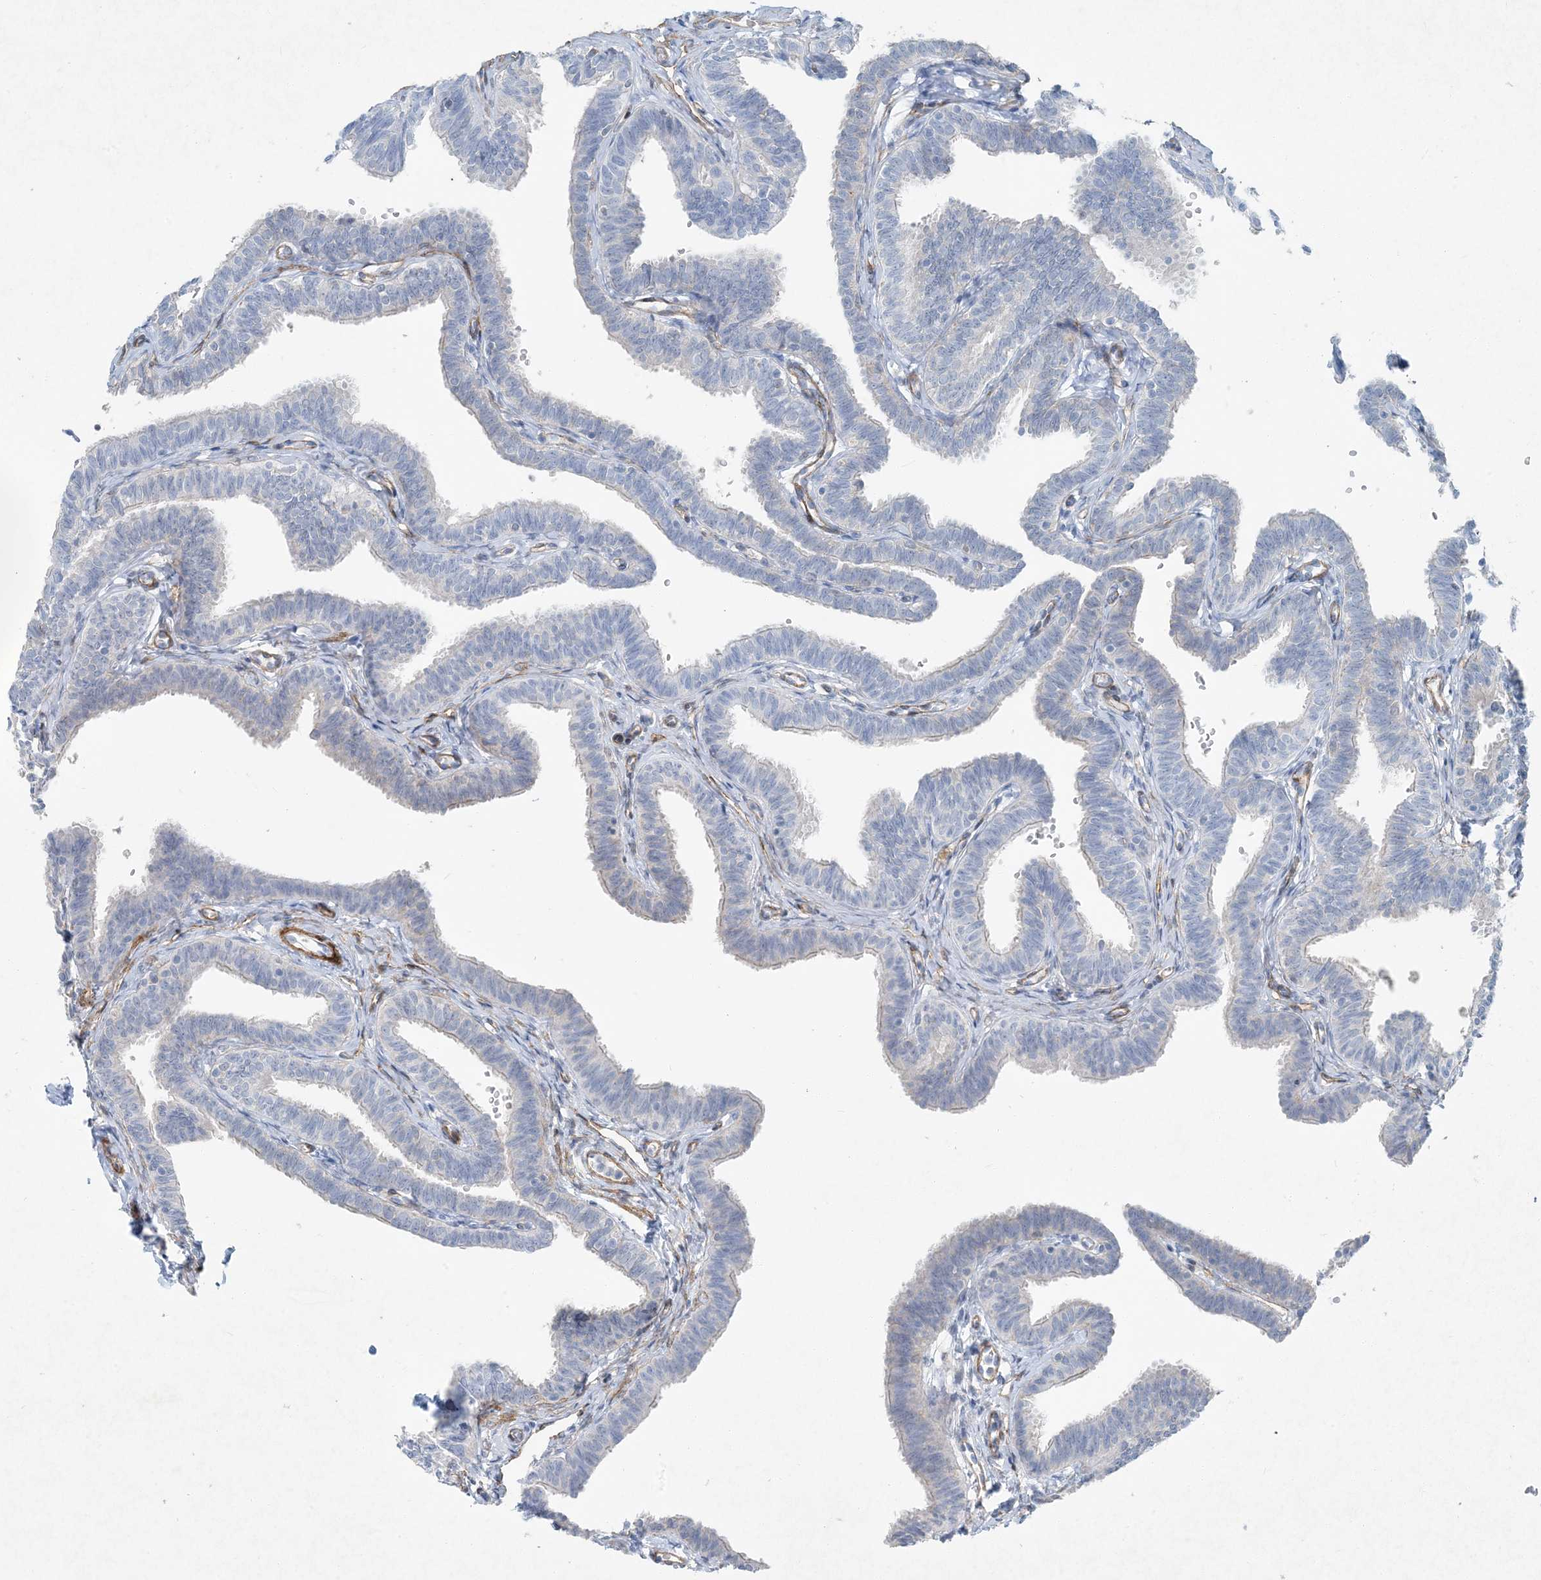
{"staining": {"intensity": "negative", "quantity": "none", "location": "none"}, "tissue": "fallopian tube", "cell_type": "Glandular cells", "image_type": "normal", "snomed": [{"axis": "morphology", "description": "Normal tissue, NOS"}, {"axis": "topography", "description": "Fallopian tube"}, {"axis": "topography", "description": "Ovary"}], "caption": "Glandular cells show no significant protein expression in normal fallopian tube.", "gene": "PGM5", "patient": {"sex": "female", "age": 23}}